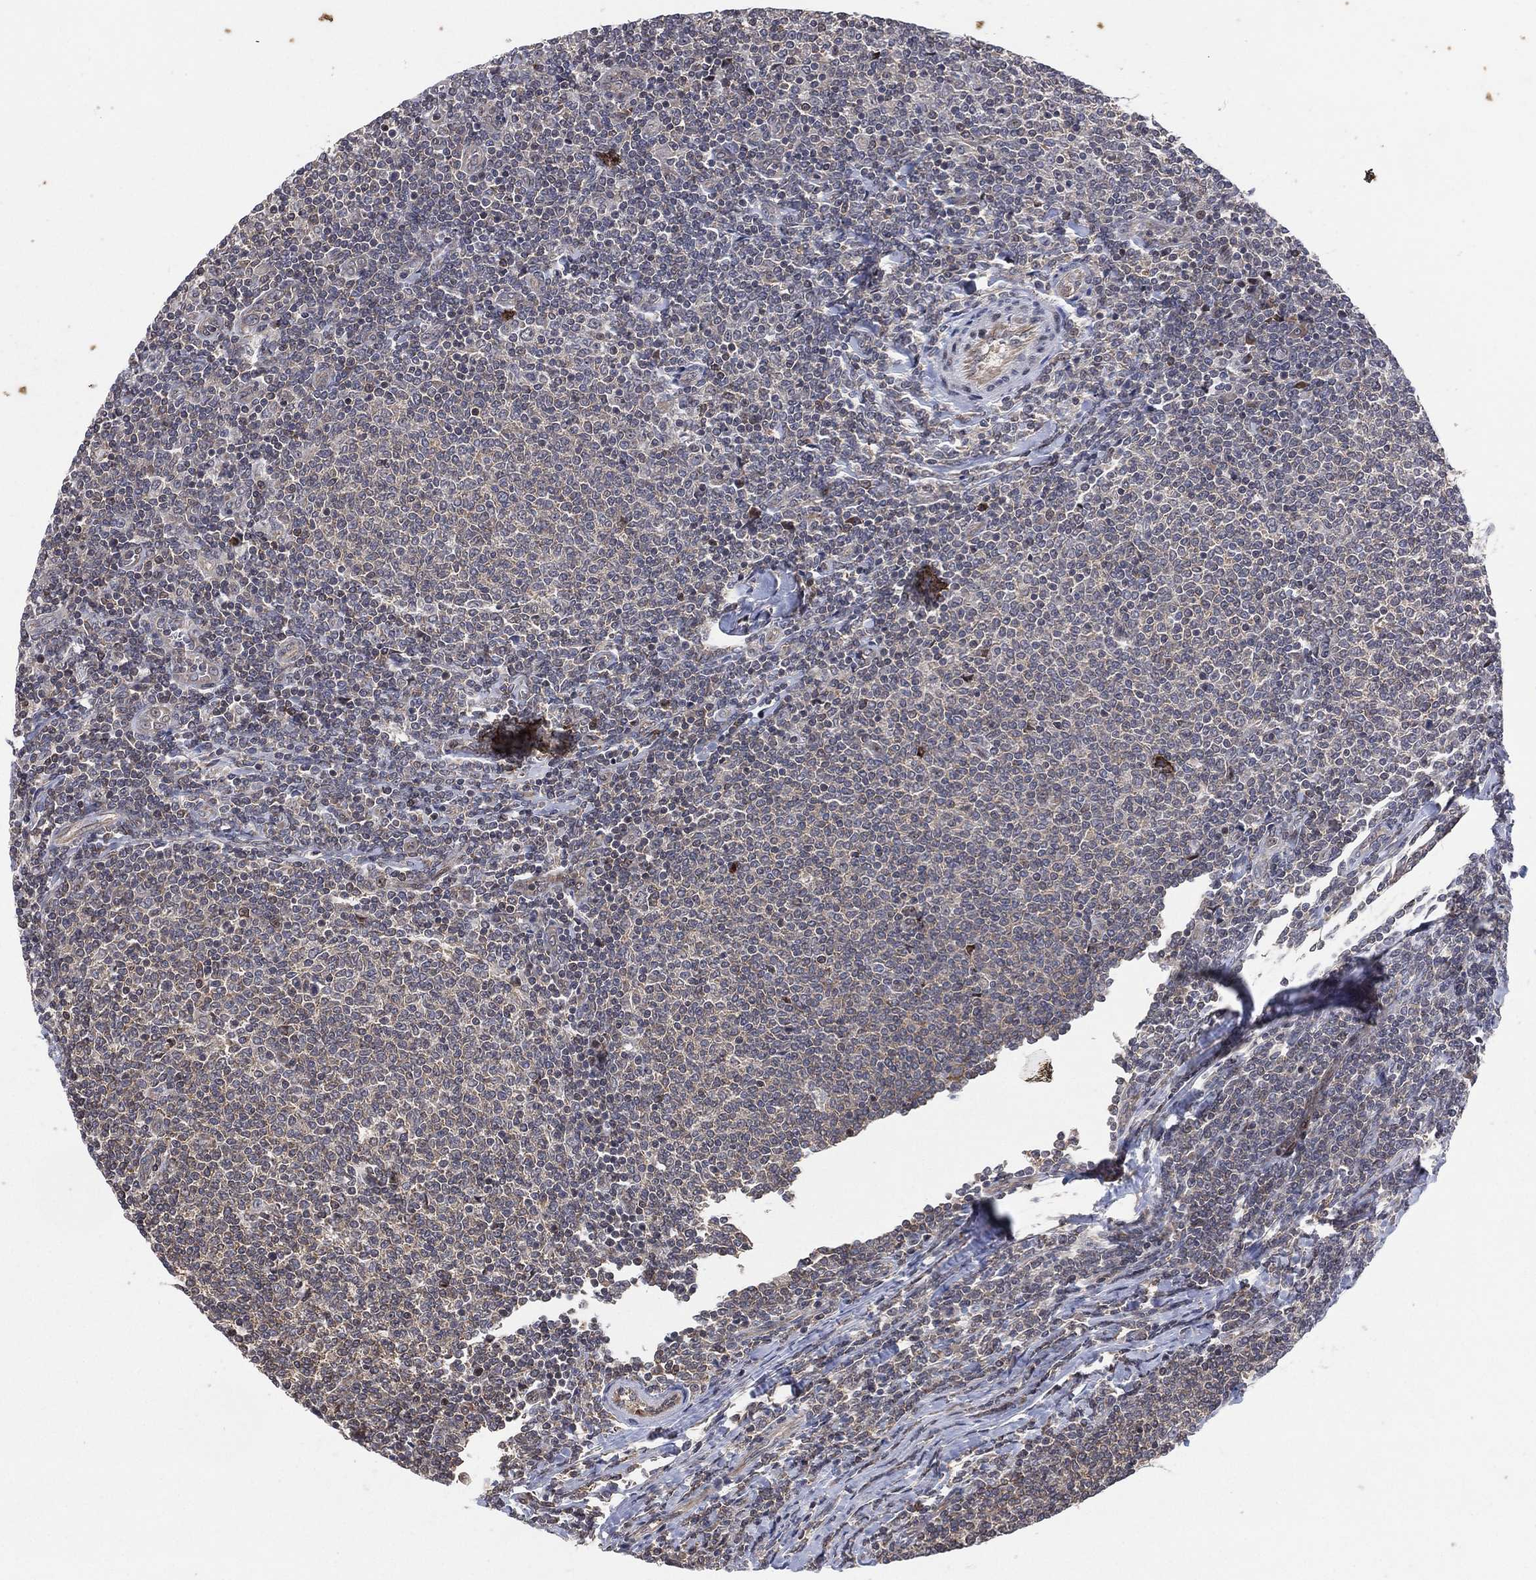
{"staining": {"intensity": "negative", "quantity": "none", "location": "none"}, "tissue": "lymphoma", "cell_type": "Tumor cells", "image_type": "cancer", "snomed": [{"axis": "morphology", "description": "Malignant lymphoma, non-Hodgkin's type, Low grade"}, {"axis": "topography", "description": "Lymph node"}], "caption": "Protein analysis of malignant lymphoma, non-Hodgkin's type (low-grade) reveals no significant positivity in tumor cells.", "gene": "TMCO1", "patient": {"sex": "male", "age": 52}}